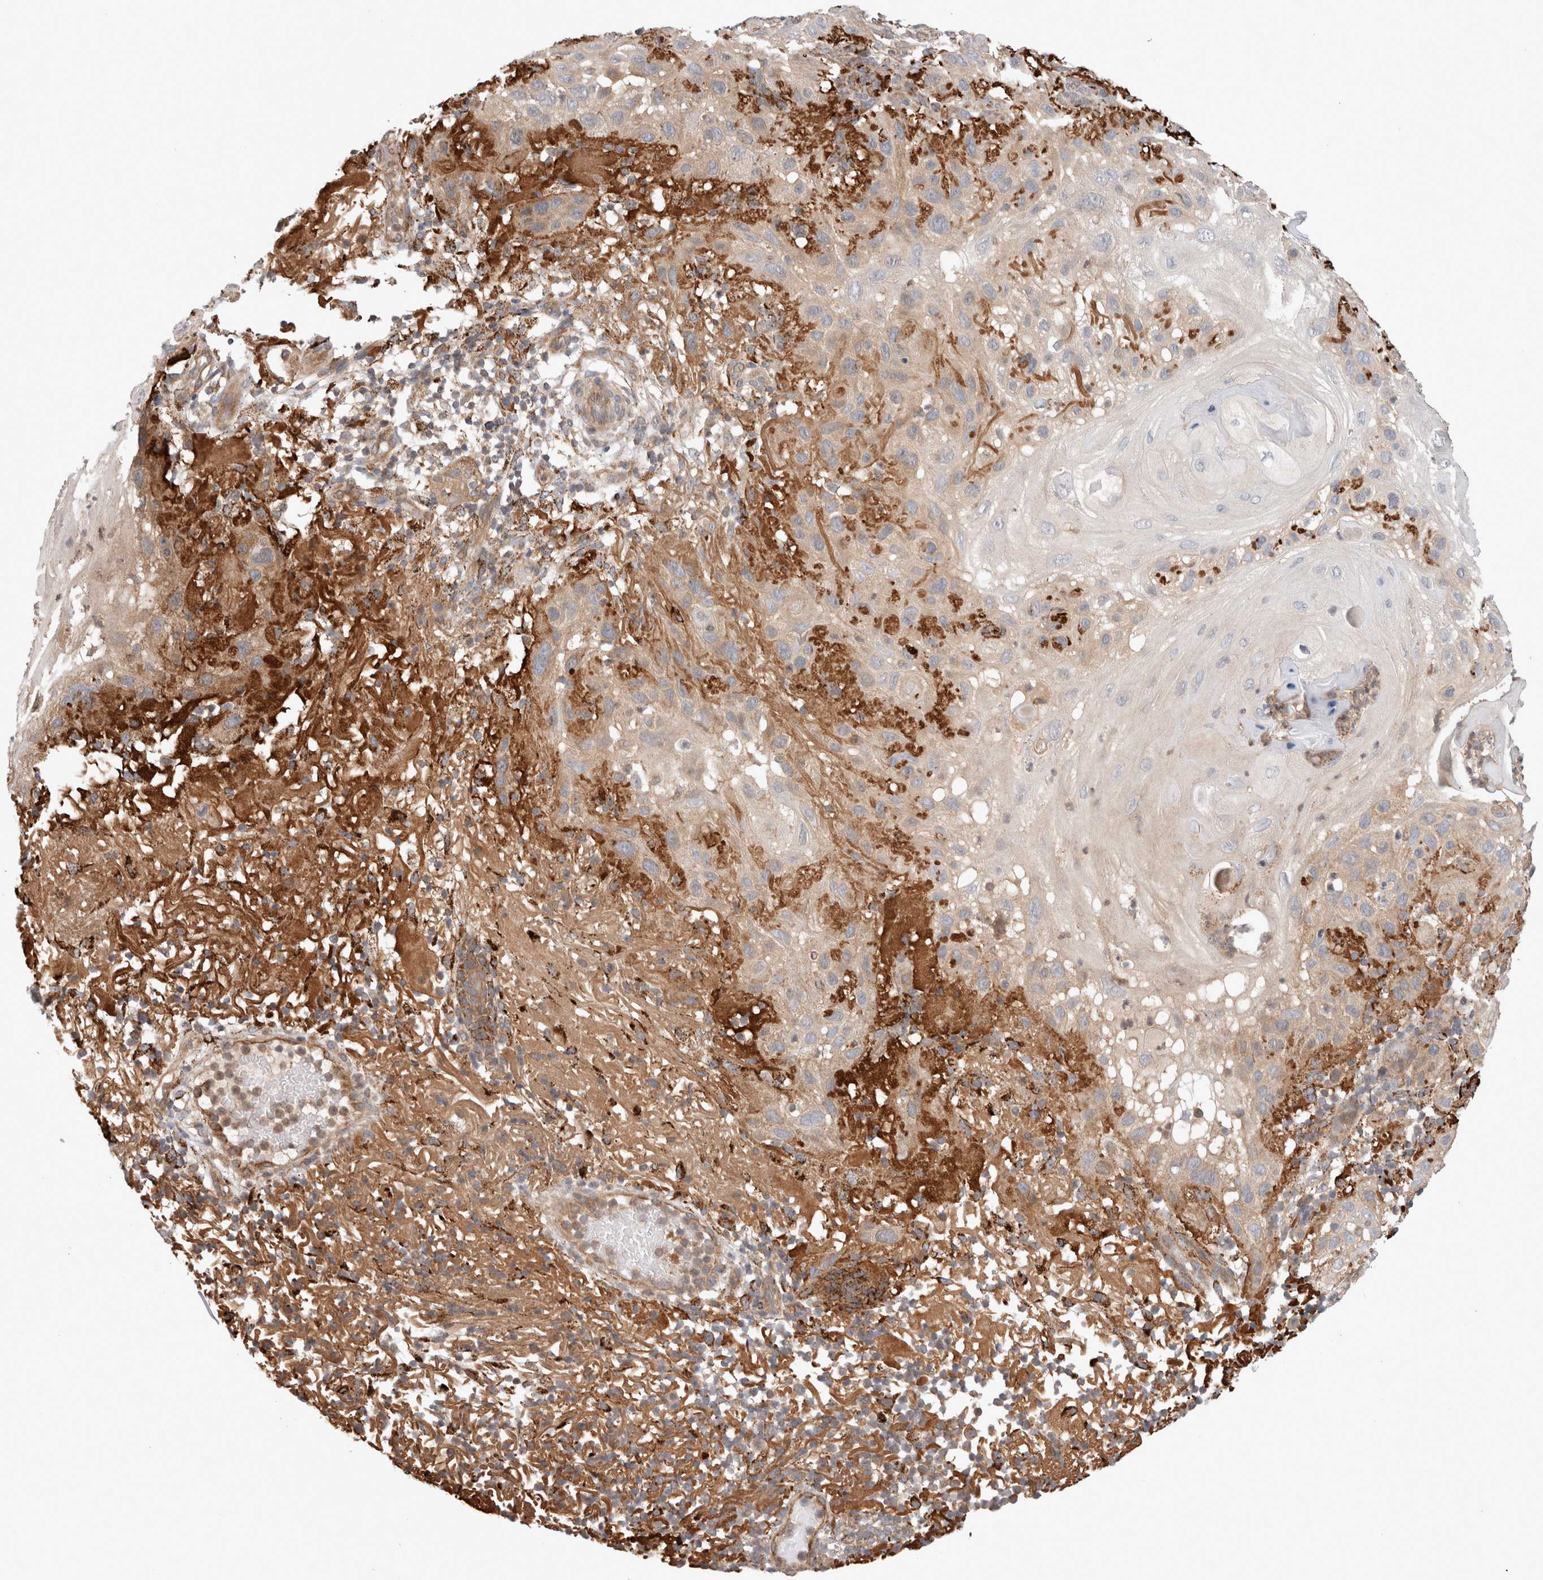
{"staining": {"intensity": "weak", "quantity": ">75%", "location": "cytoplasmic/membranous"}, "tissue": "skin cancer", "cell_type": "Tumor cells", "image_type": "cancer", "snomed": [{"axis": "morphology", "description": "Squamous cell carcinoma, NOS"}, {"axis": "topography", "description": "Skin"}], "caption": "Immunohistochemistry photomicrograph of neoplastic tissue: skin cancer stained using immunohistochemistry (IHC) exhibits low levels of weak protein expression localized specifically in the cytoplasmic/membranous of tumor cells, appearing as a cytoplasmic/membranous brown color.", "gene": "HROB", "patient": {"sex": "female", "age": 96}}